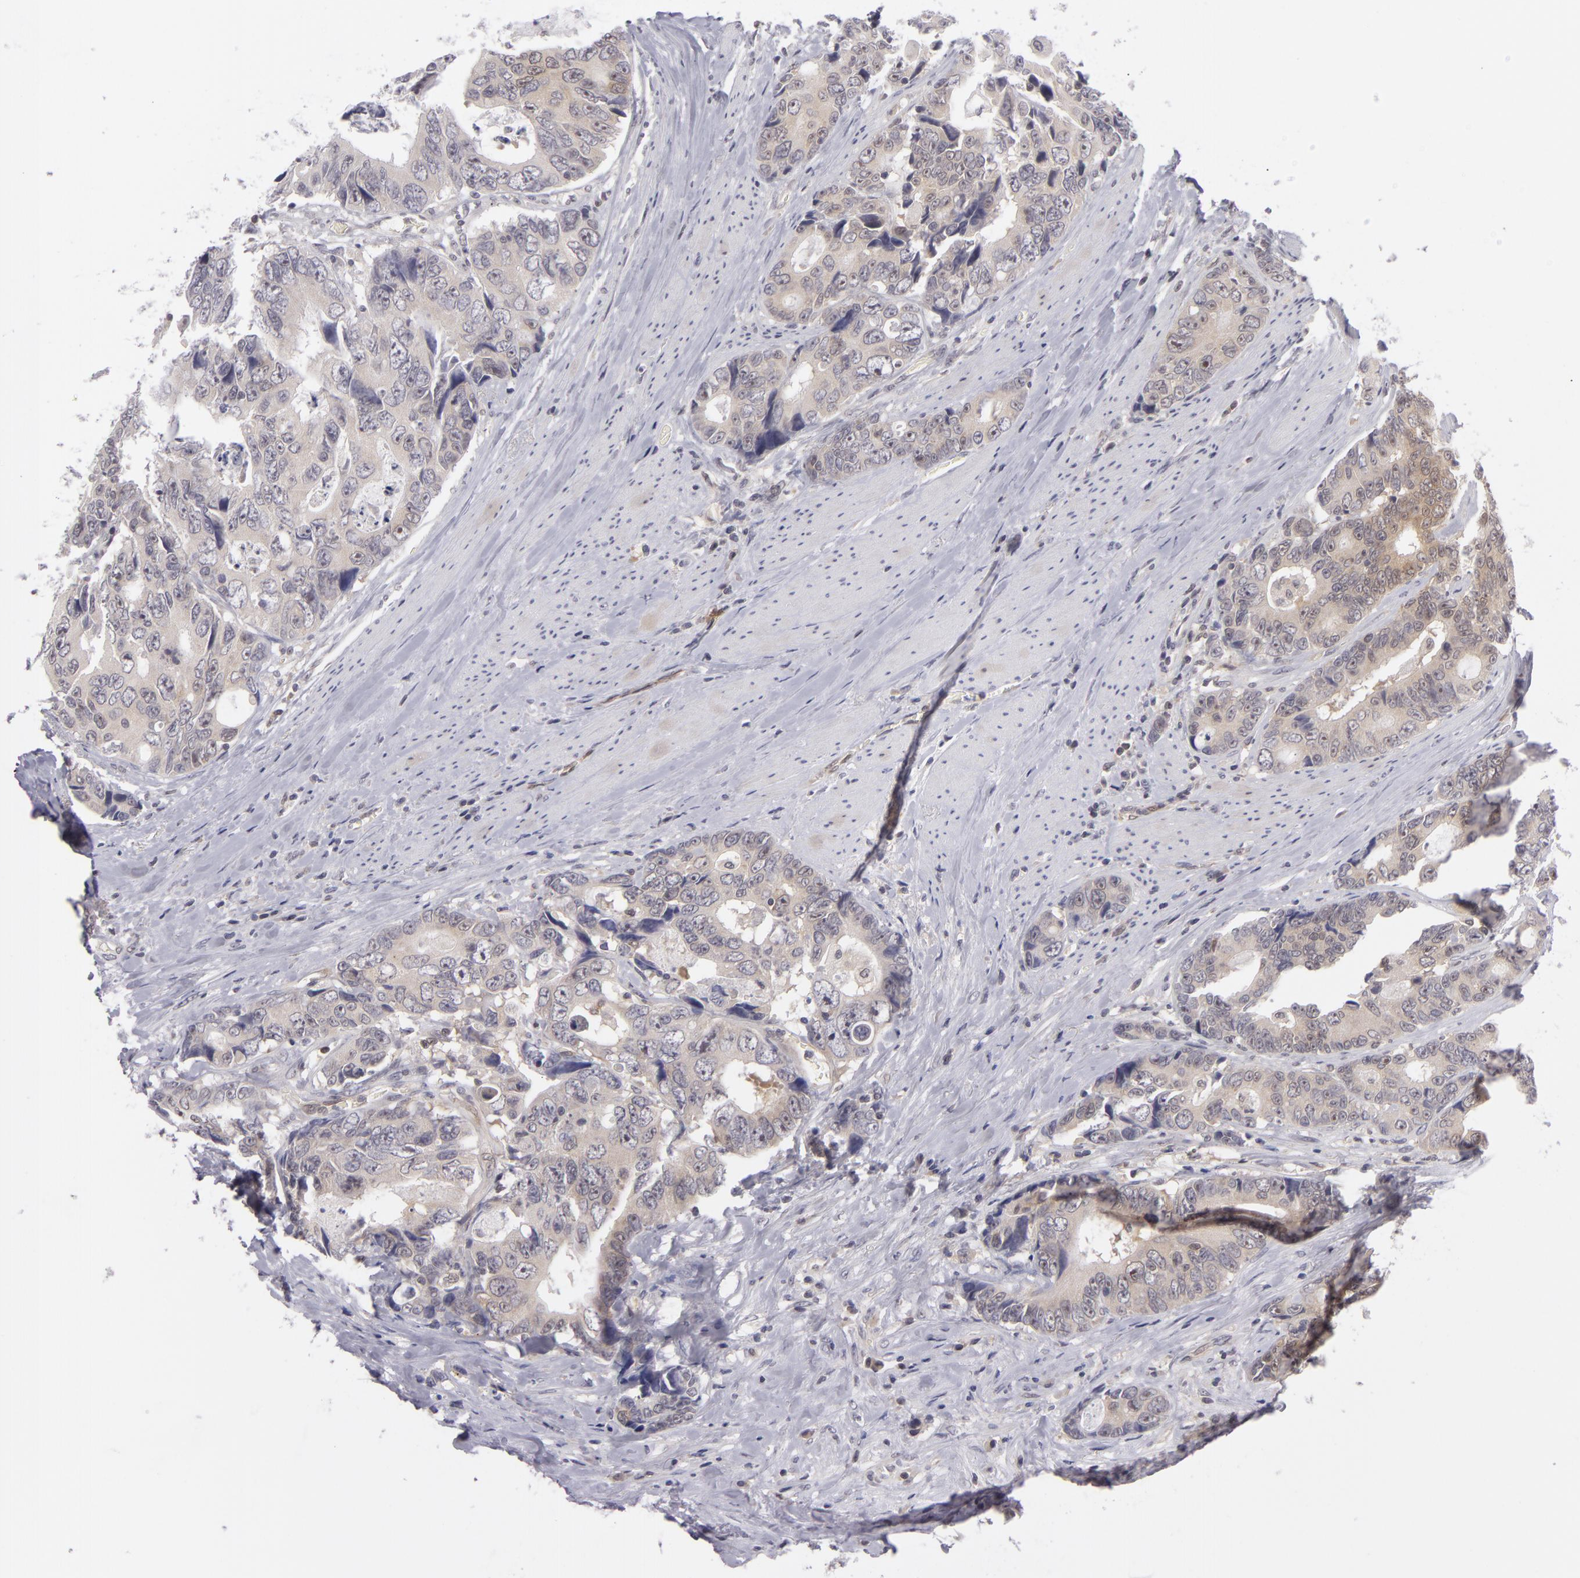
{"staining": {"intensity": "weak", "quantity": "25%-75%", "location": "cytoplasmic/membranous"}, "tissue": "colorectal cancer", "cell_type": "Tumor cells", "image_type": "cancer", "snomed": [{"axis": "morphology", "description": "Adenocarcinoma, NOS"}, {"axis": "topography", "description": "Rectum"}], "caption": "Colorectal cancer stained with a protein marker displays weak staining in tumor cells.", "gene": "BCL10", "patient": {"sex": "female", "age": 67}}